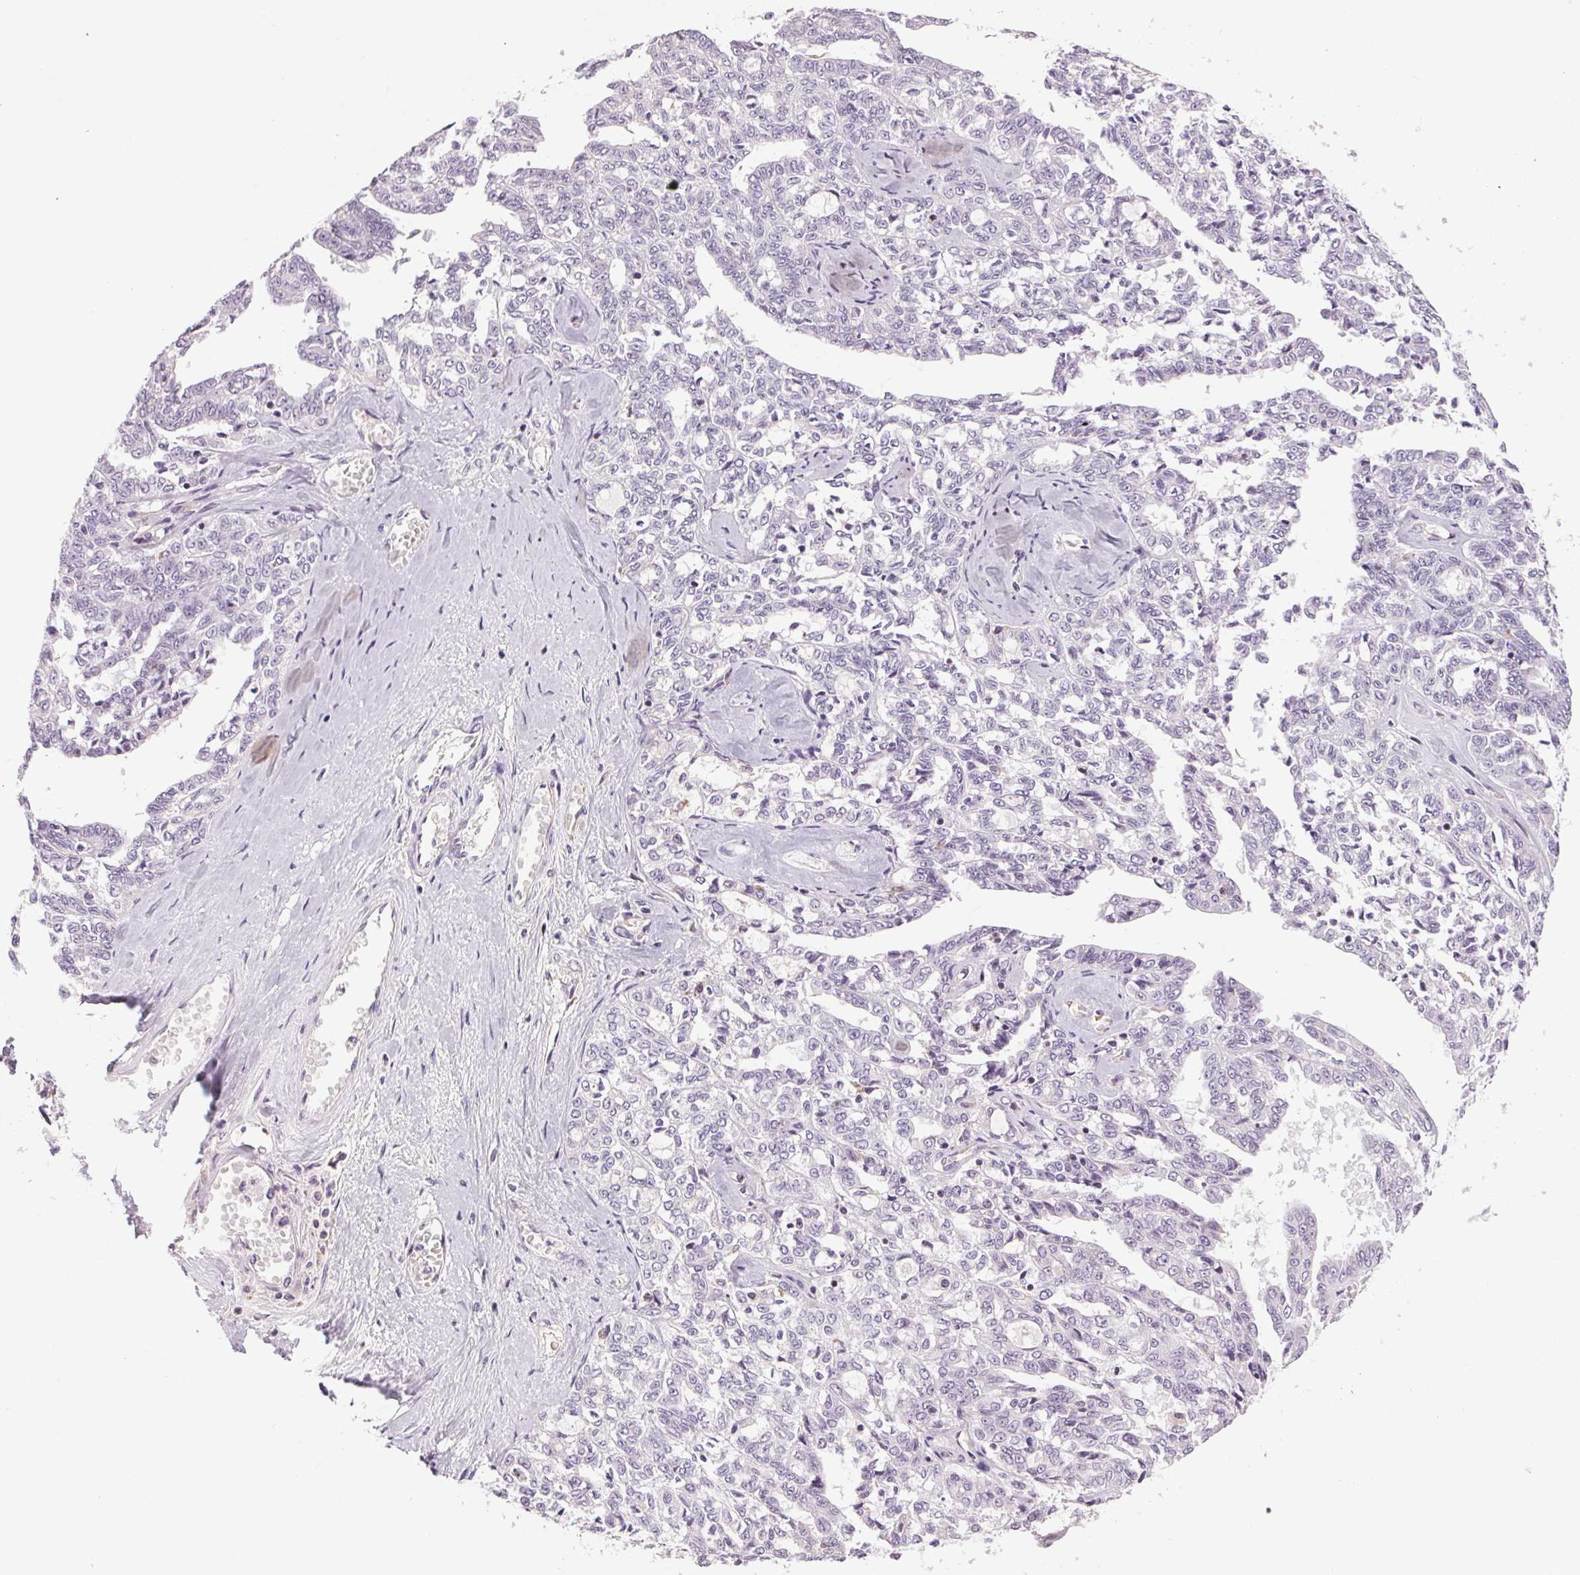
{"staining": {"intensity": "negative", "quantity": "none", "location": "none"}, "tissue": "ovarian cancer", "cell_type": "Tumor cells", "image_type": "cancer", "snomed": [{"axis": "morphology", "description": "Cystadenocarcinoma, serous, NOS"}, {"axis": "topography", "description": "Ovary"}], "caption": "Immunohistochemistry histopathology image of neoplastic tissue: serous cystadenocarcinoma (ovarian) stained with DAB displays no significant protein staining in tumor cells.", "gene": "COX6A1", "patient": {"sex": "female", "age": 71}}